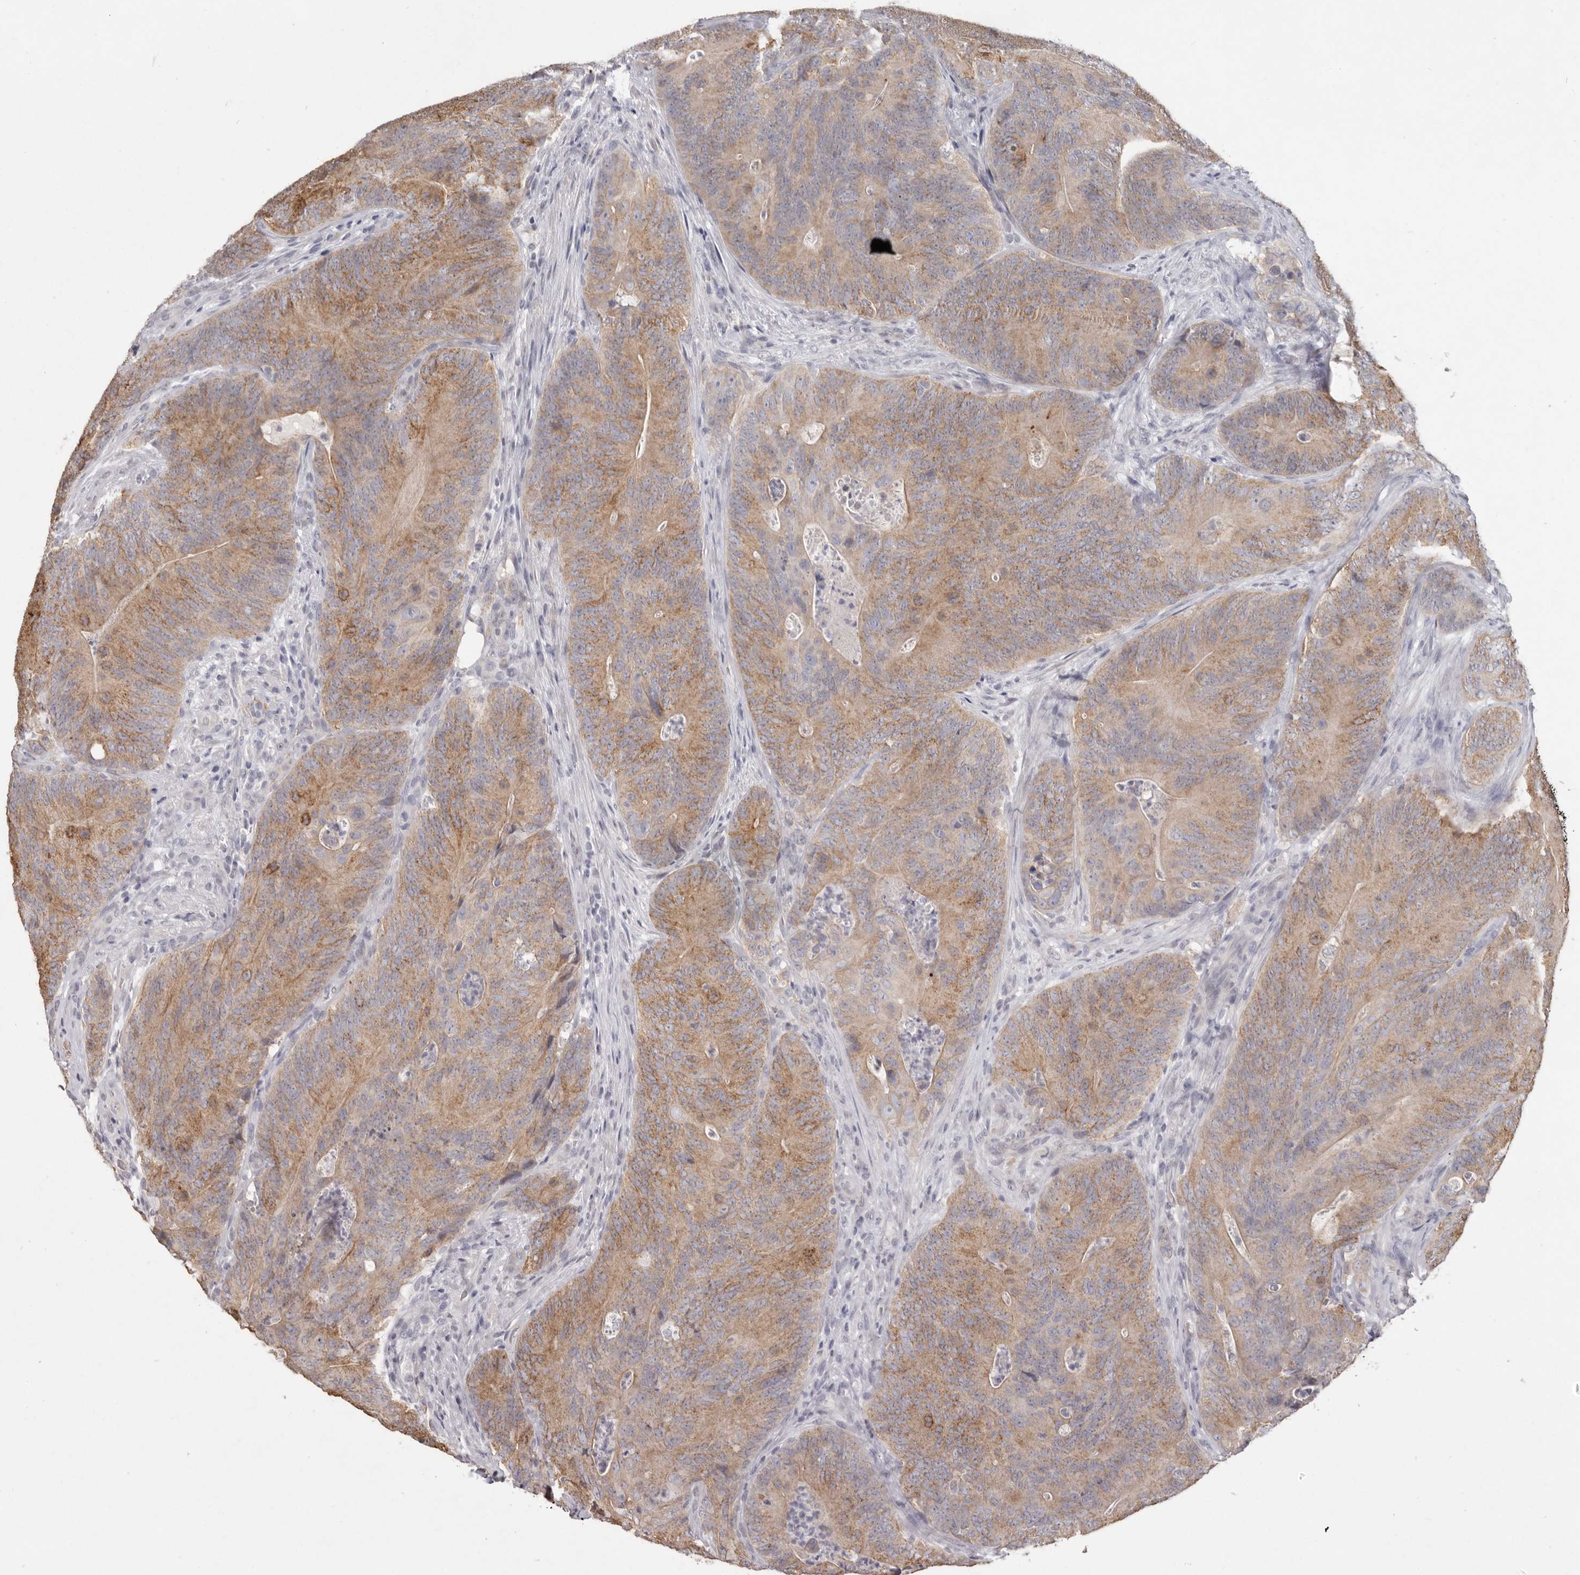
{"staining": {"intensity": "moderate", "quantity": ">75%", "location": "cytoplasmic/membranous"}, "tissue": "colorectal cancer", "cell_type": "Tumor cells", "image_type": "cancer", "snomed": [{"axis": "morphology", "description": "Normal tissue, NOS"}, {"axis": "topography", "description": "Colon"}], "caption": "Human colorectal cancer stained with a brown dye demonstrates moderate cytoplasmic/membranous positive staining in about >75% of tumor cells.", "gene": "ZYG11B", "patient": {"sex": "female", "age": 82}}